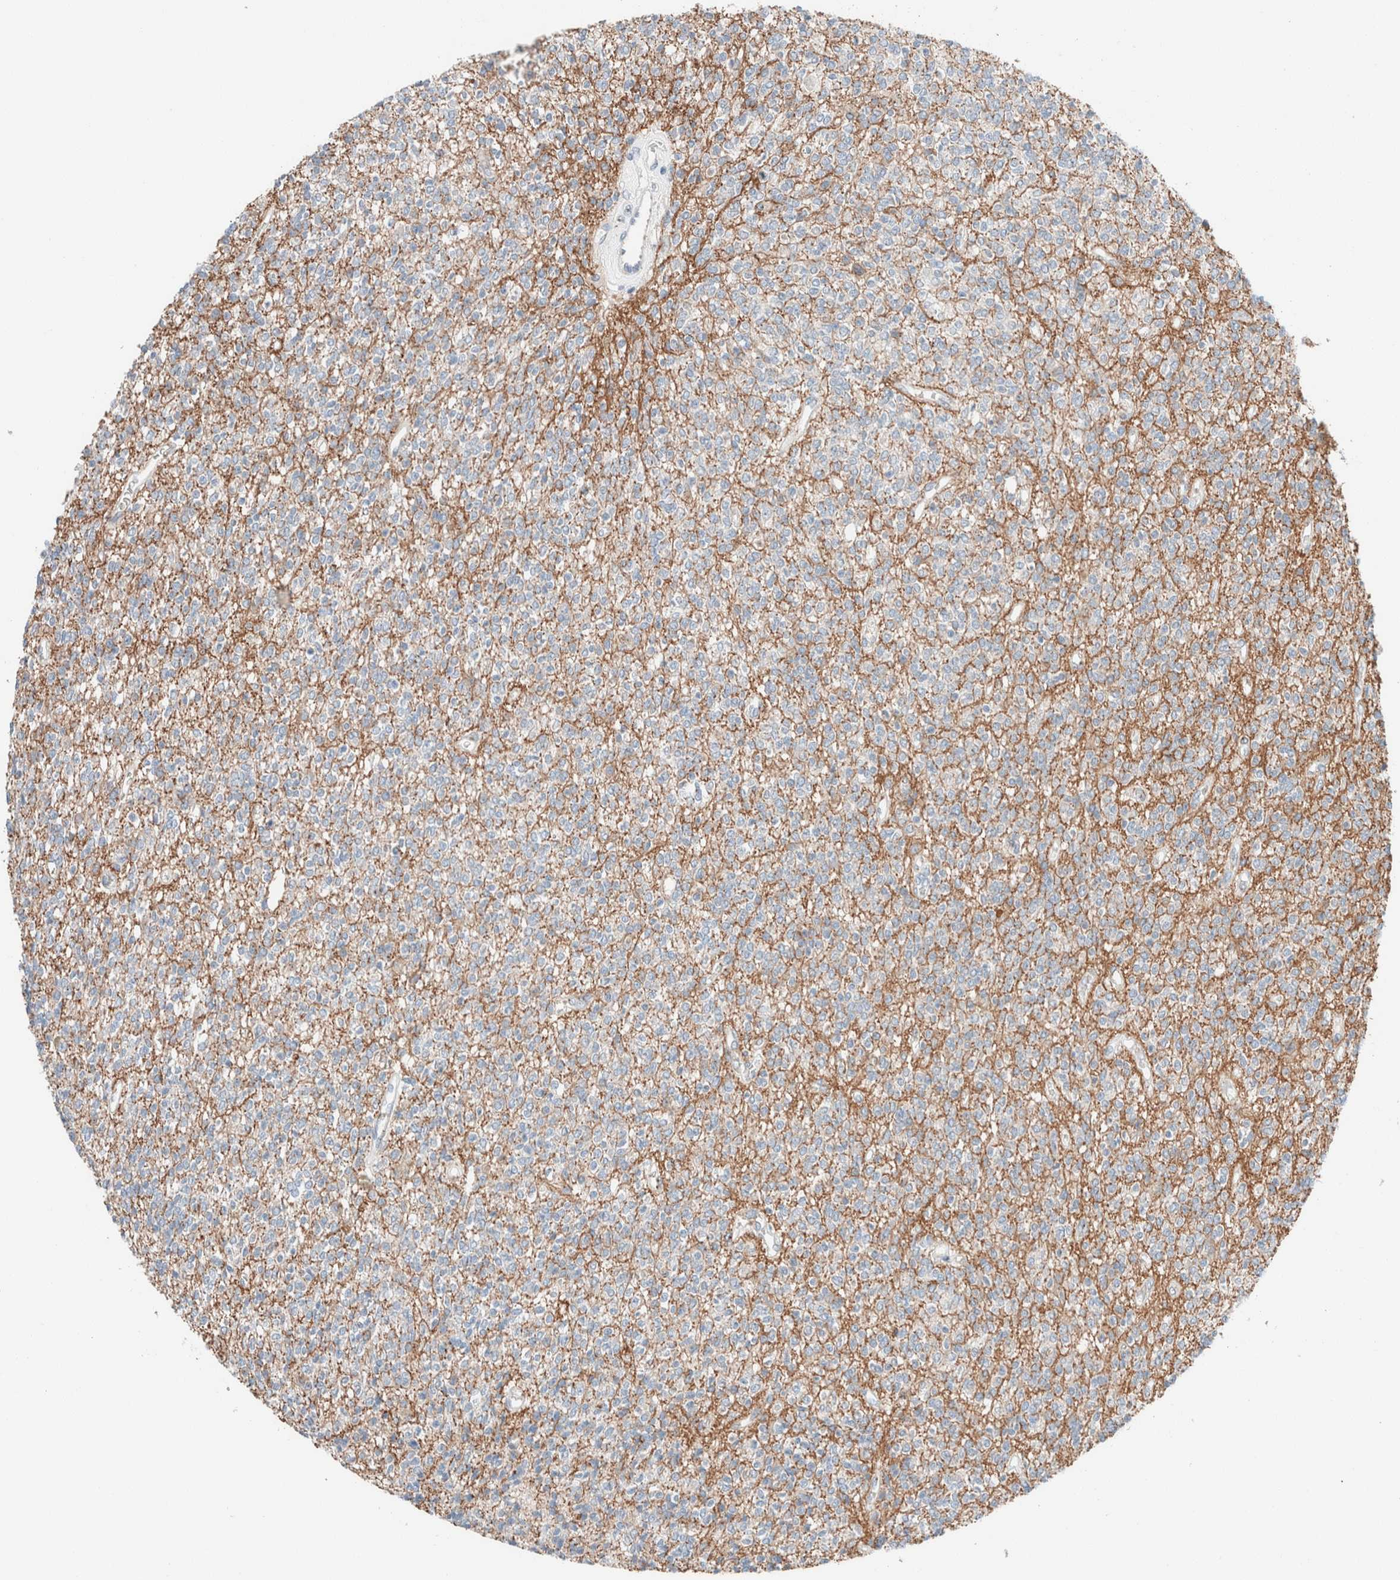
{"staining": {"intensity": "negative", "quantity": "none", "location": "none"}, "tissue": "glioma", "cell_type": "Tumor cells", "image_type": "cancer", "snomed": [{"axis": "morphology", "description": "Glioma, malignant, High grade"}, {"axis": "topography", "description": "Brain"}], "caption": "Tumor cells show no significant protein positivity in malignant glioma (high-grade).", "gene": "CASC3", "patient": {"sex": "male", "age": 34}}